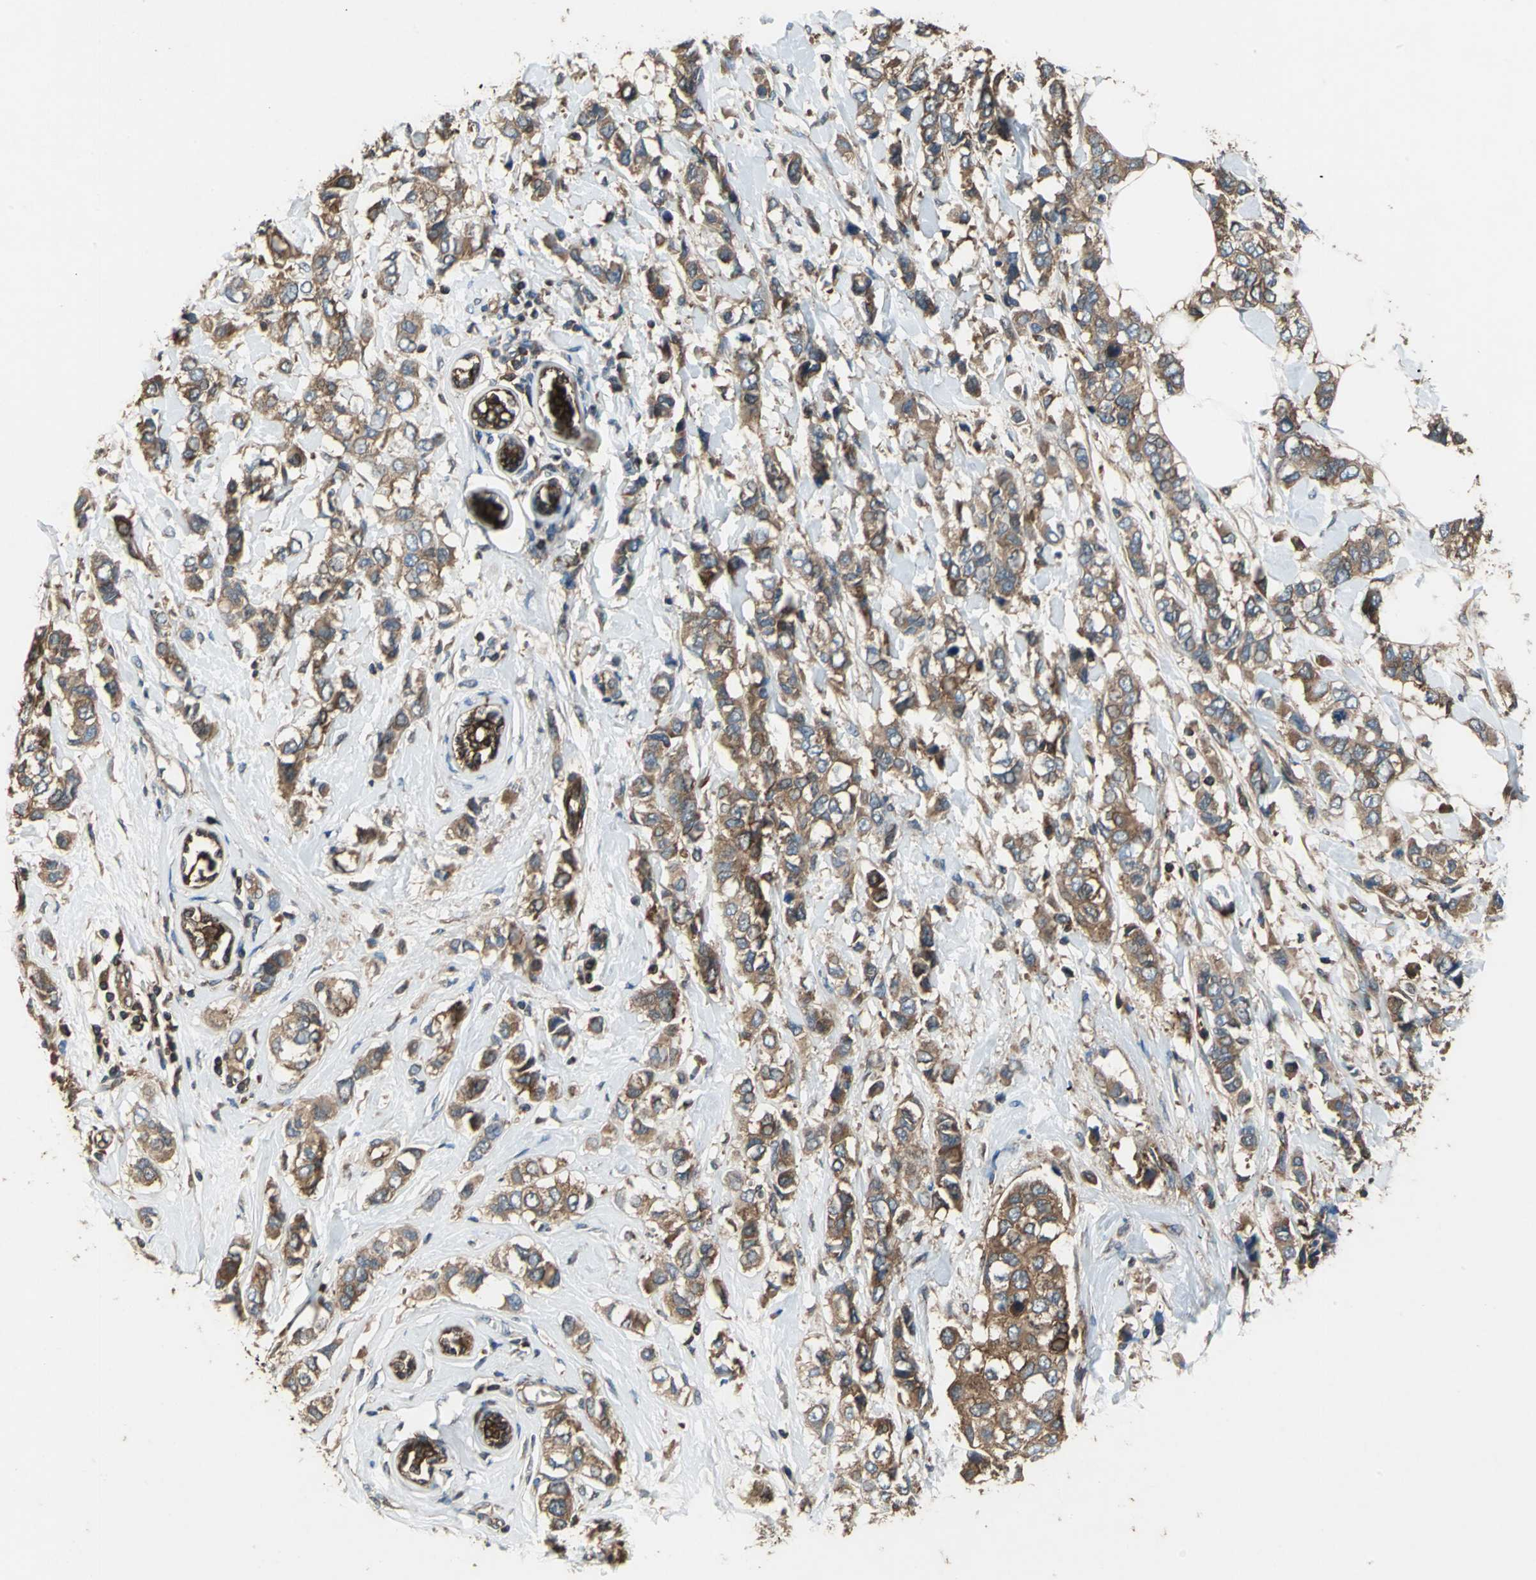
{"staining": {"intensity": "moderate", "quantity": ">75%", "location": "cytoplasmic/membranous"}, "tissue": "breast cancer", "cell_type": "Tumor cells", "image_type": "cancer", "snomed": [{"axis": "morphology", "description": "Duct carcinoma"}, {"axis": "topography", "description": "Breast"}], "caption": "DAB immunohistochemical staining of human infiltrating ductal carcinoma (breast) reveals moderate cytoplasmic/membranous protein staining in about >75% of tumor cells.", "gene": "CAPN1", "patient": {"sex": "female", "age": 50}}